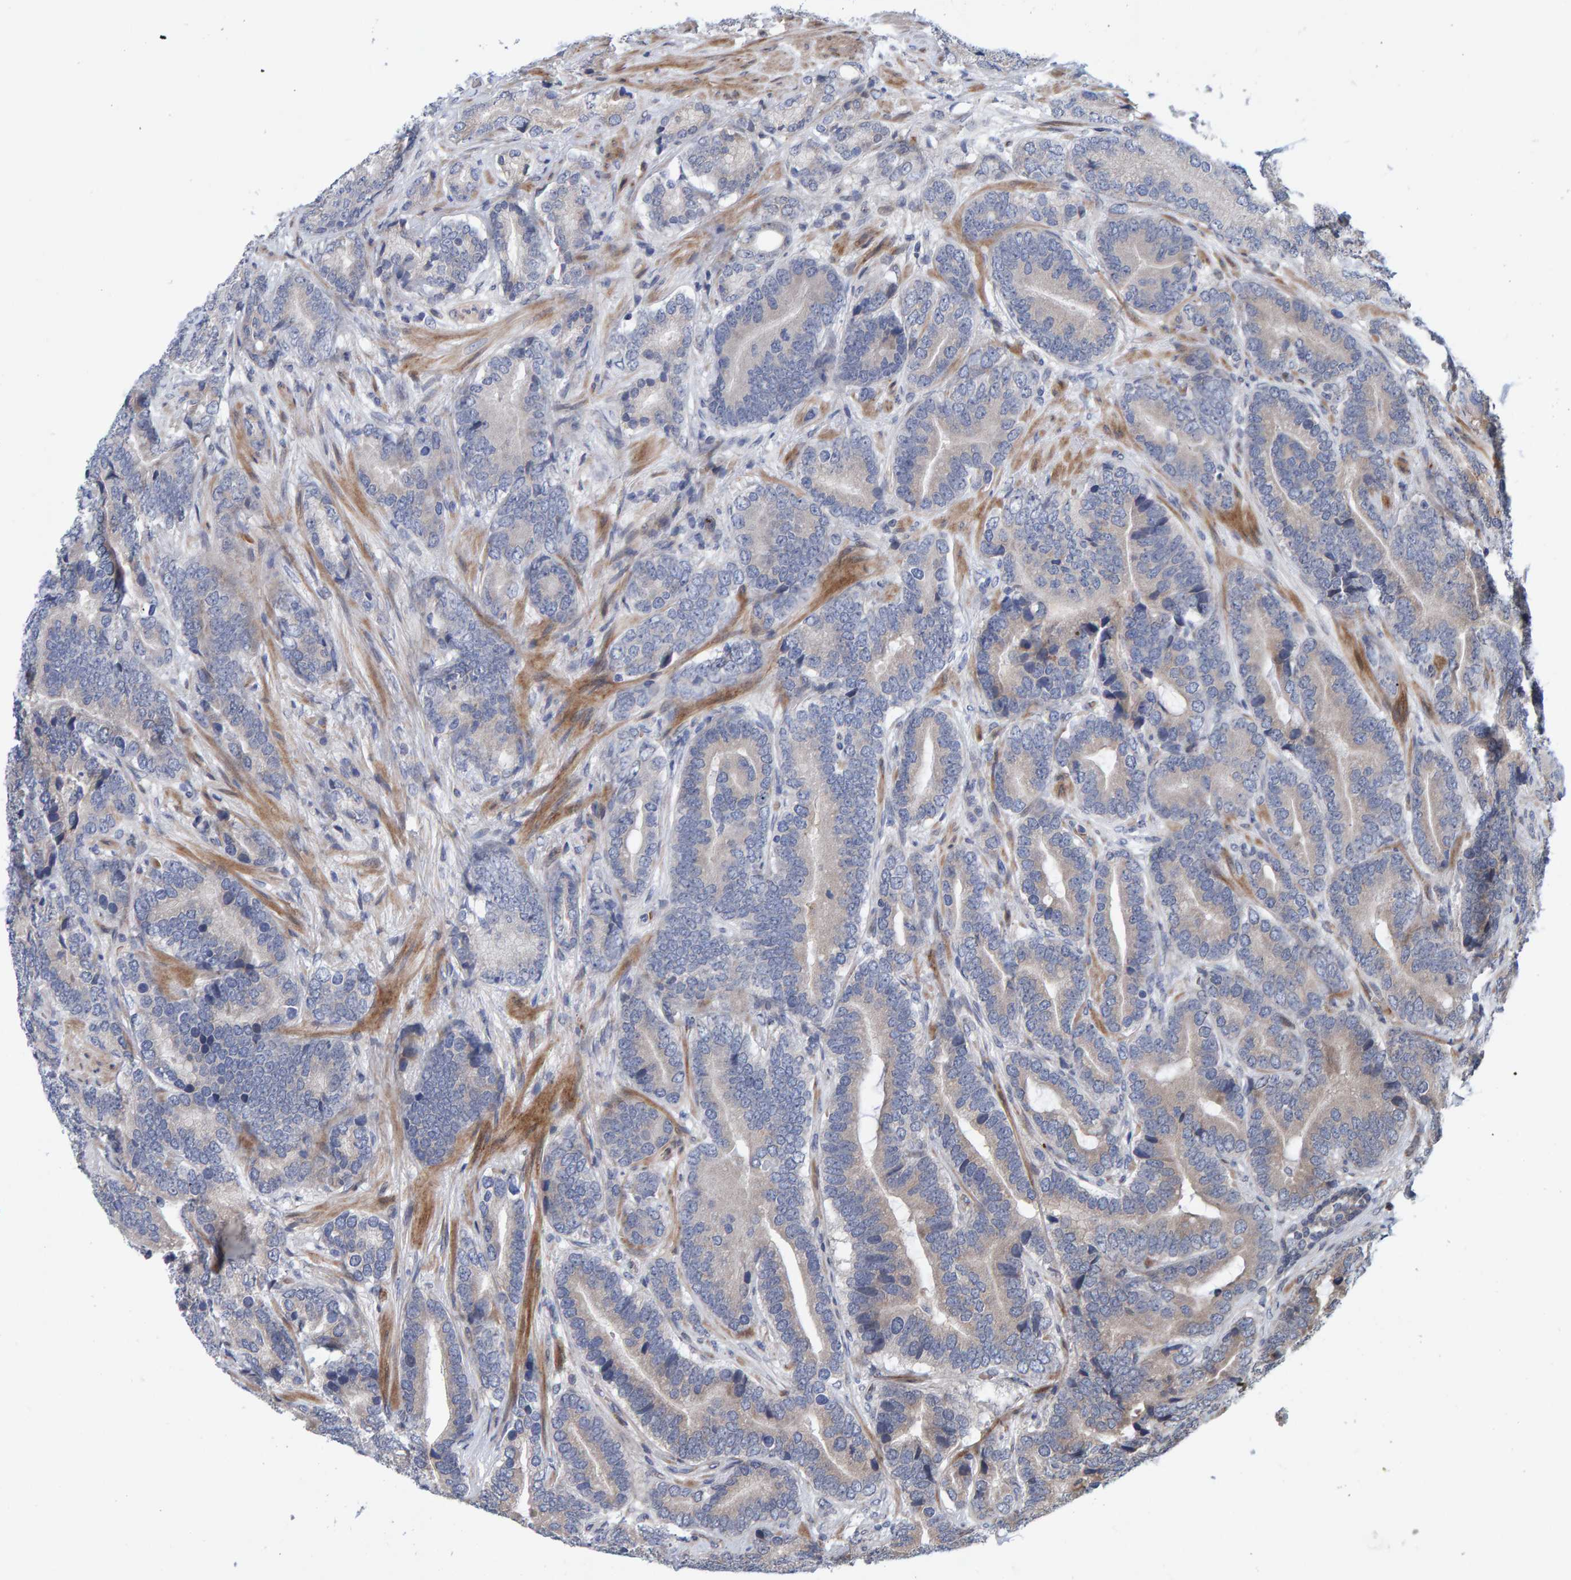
{"staining": {"intensity": "weak", "quantity": "<25%", "location": "cytoplasmic/membranous"}, "tissue": "prostate cancer", "cell_type": "Tumor cells", "image_type": "cancer", "snomed": [{"axis": "morphology", "description": "Adenocarcinoma, High grade"}, {"axis": "topography", "description": "Prostate"}], "caption": "Immunohistochemistry micrograph of human prostate cancer stained for a protein (brown), which displays no positivity in tumor cells.", "gene": "MFSD6L", "patient": {"sex": "male", "age": 55}}